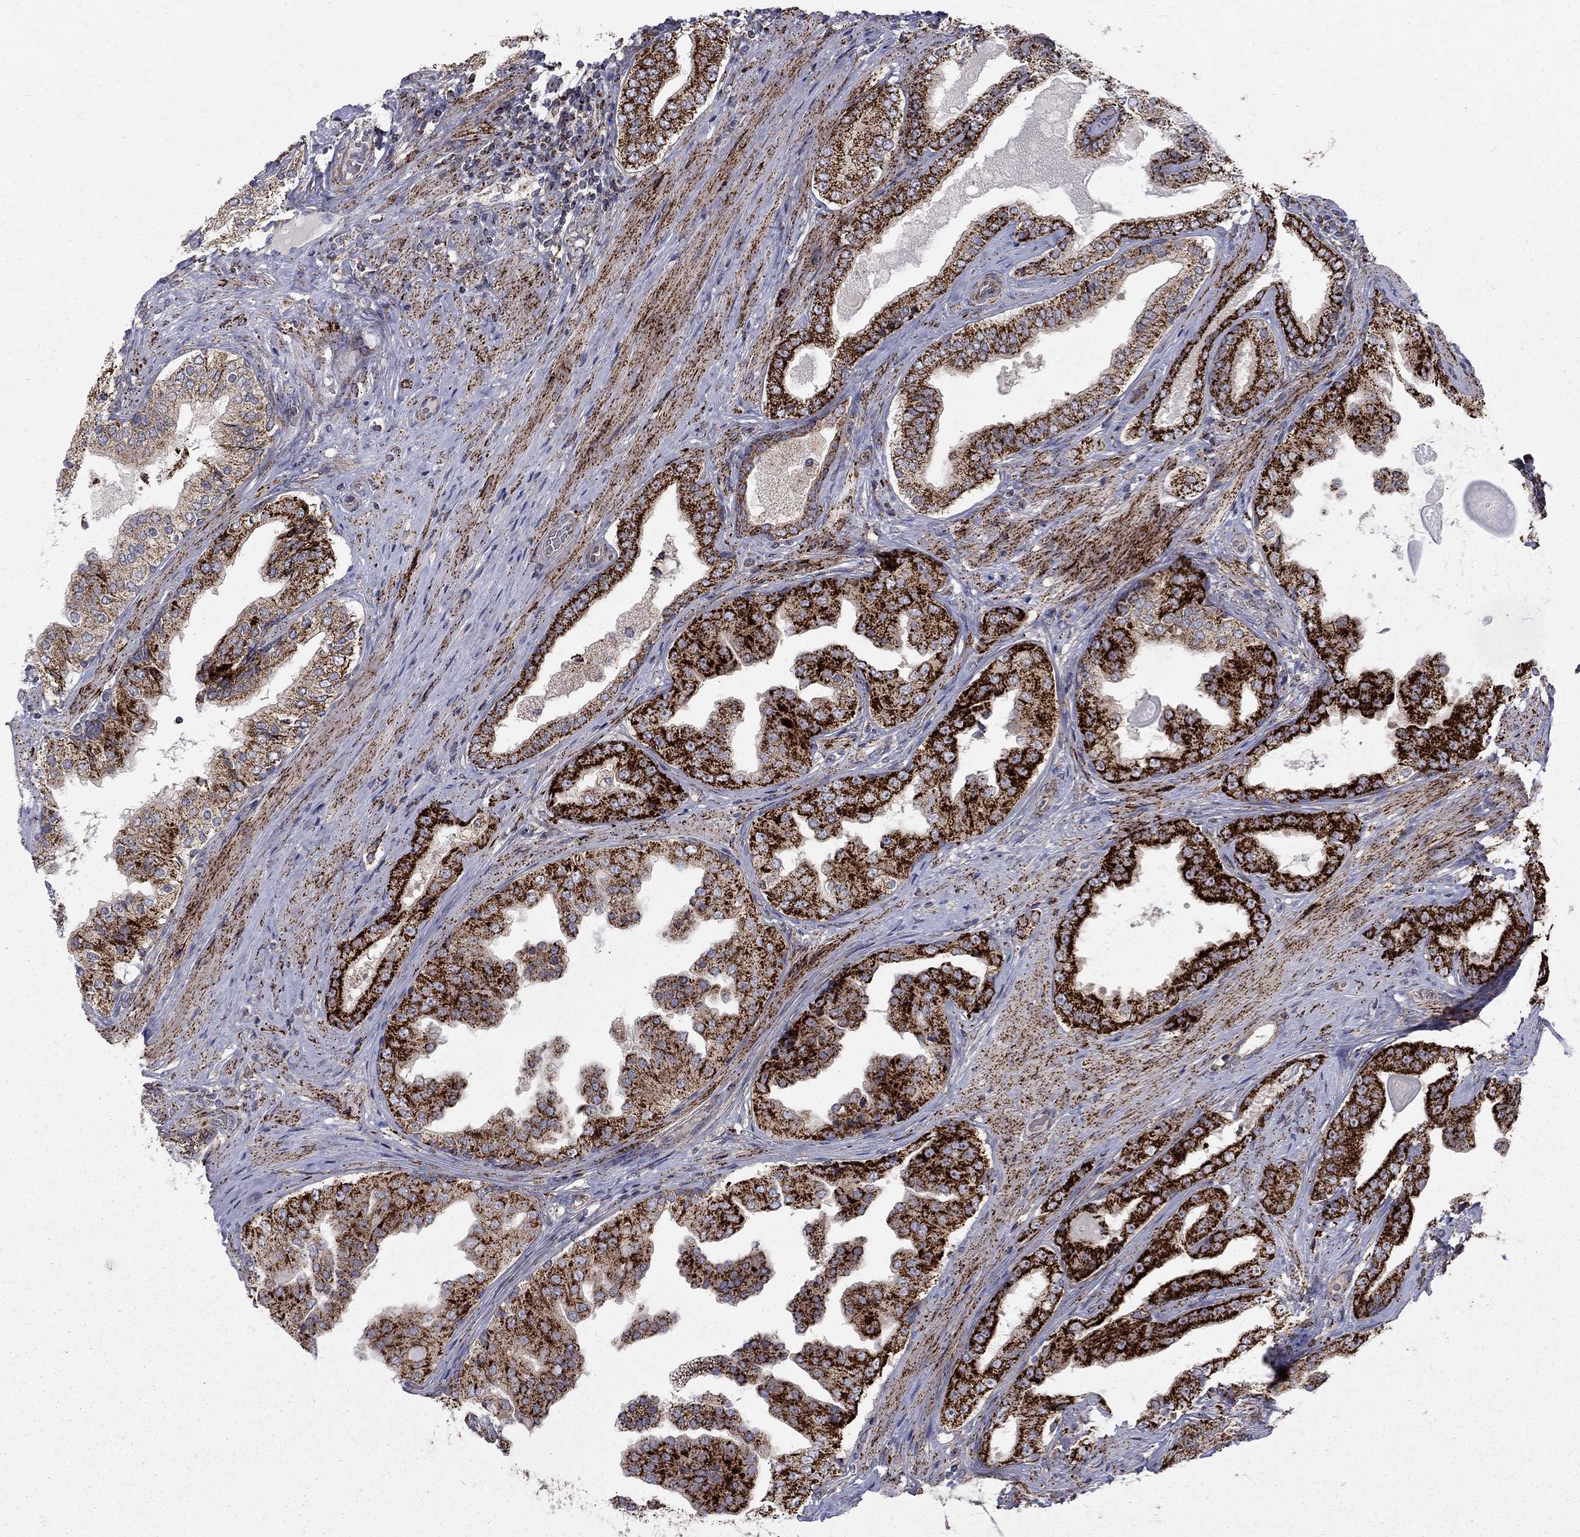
{"staining": {"intensity": "strong", "quantity": ">75%", "location": "cytoplasmic/membranous"}, "tissue": "prostate cancer", "cell_type": "Tumor cells", "image_type": "cancer", "snomed": [{"axis": "morphology", "description": "Adenocarcinoma, Low grade"}, {"axis": "topography", "description": "Prostate and seminal vesicle, NOS"}], "caption": "Human prostate cancer (low-grade adenocarcinoma) stained for a protein (brown) demonstrates strong cytoplasmic/membranous positive positivity in about >75% of tumor cells.", "gene": "ALDH1B1", "patient": {"sex": "male", "age": 61}}